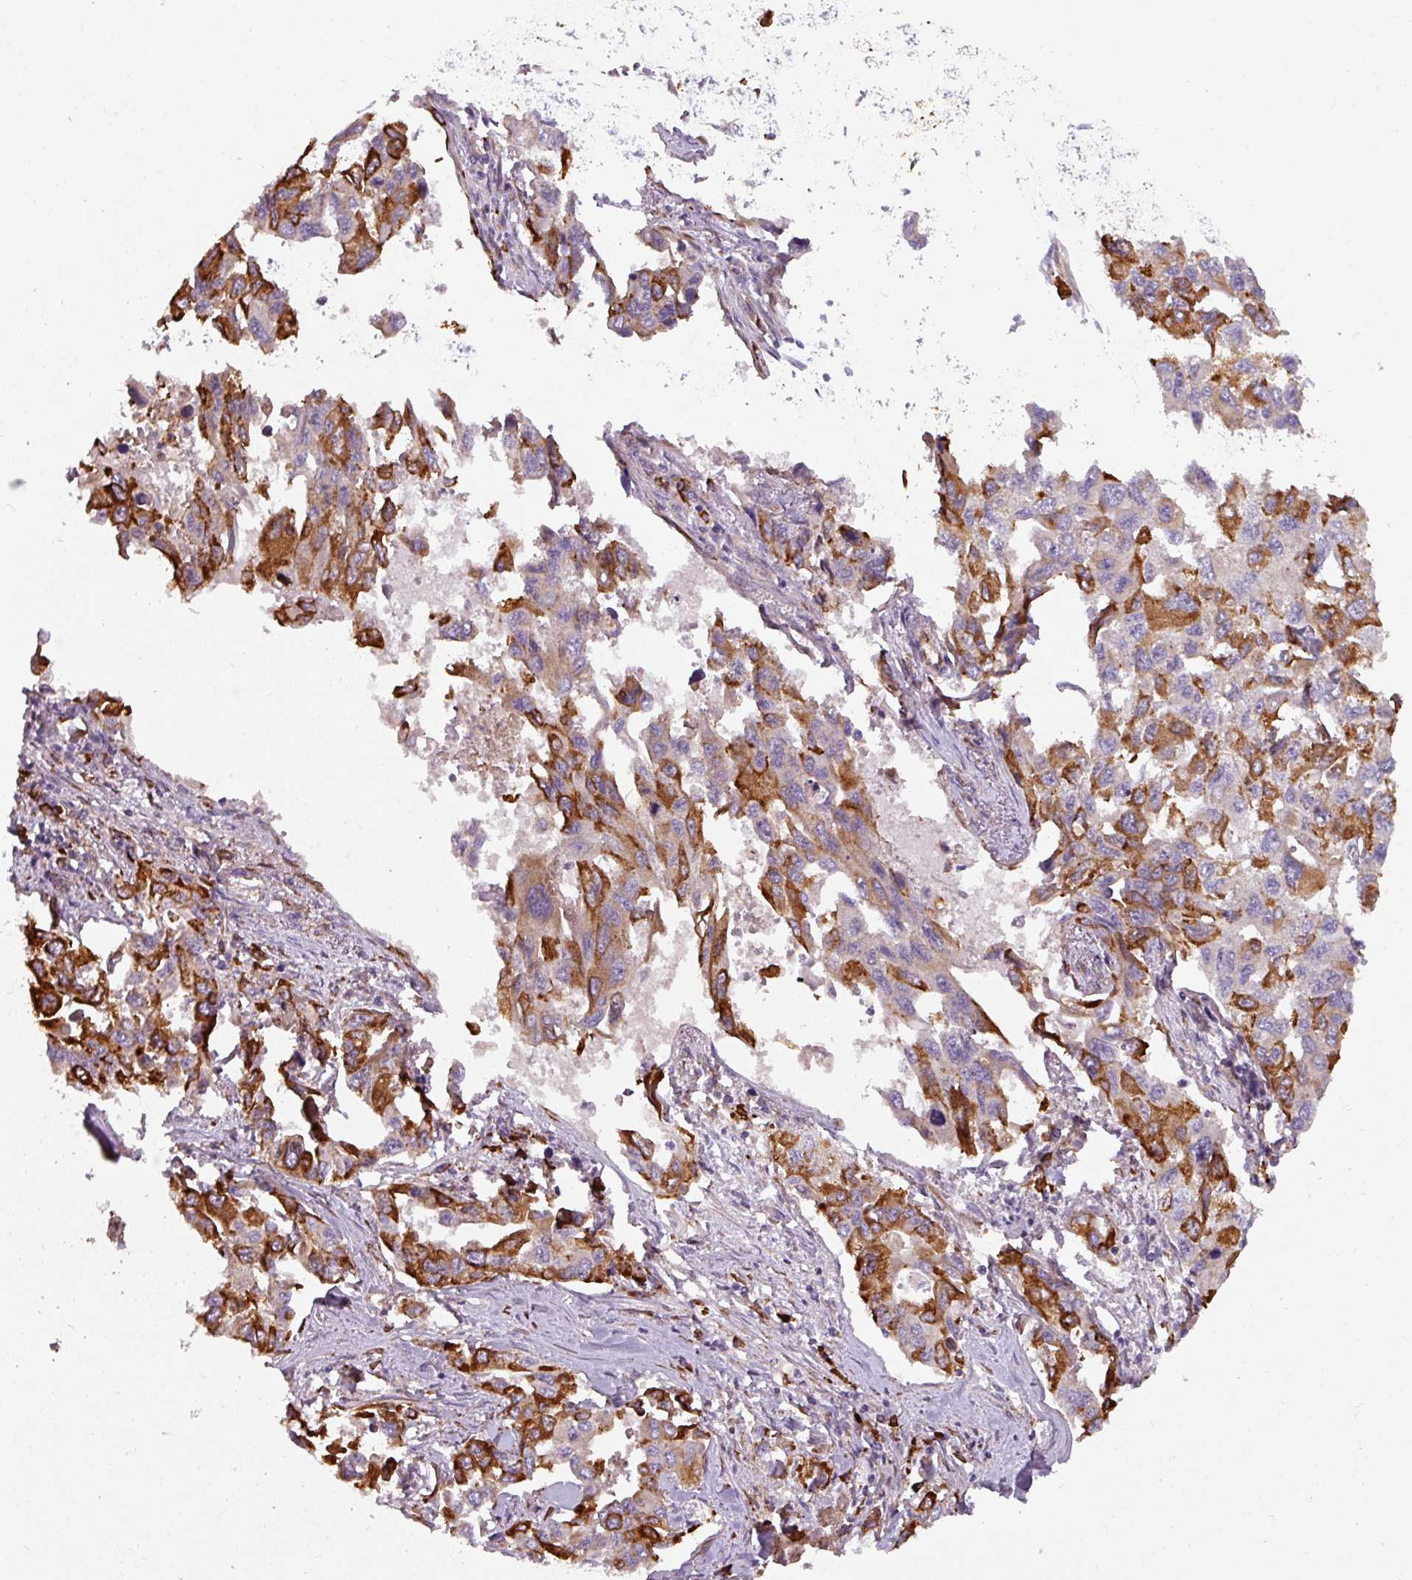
{"staining": {"intensity": "strong", "quantity": "25%-75%", "location": "cytoplasmic/membranous"}, "tissue": "lung cancer", "cell_type": "Tumor cells", "image_type": "cancer", "snomed": [{"axis": "morphology", "description": "Adenocarcinoma, NOS"}, {"axis": "topography", "description": "Lung"}], "caption": "Protein expression analysis of lung cancer reveals strong cytoplasmic/membranous expression in approximately 25%-75% of tumor cells.", "gene": "BUD23", "patient": {"sex": "male", "age": 64}}